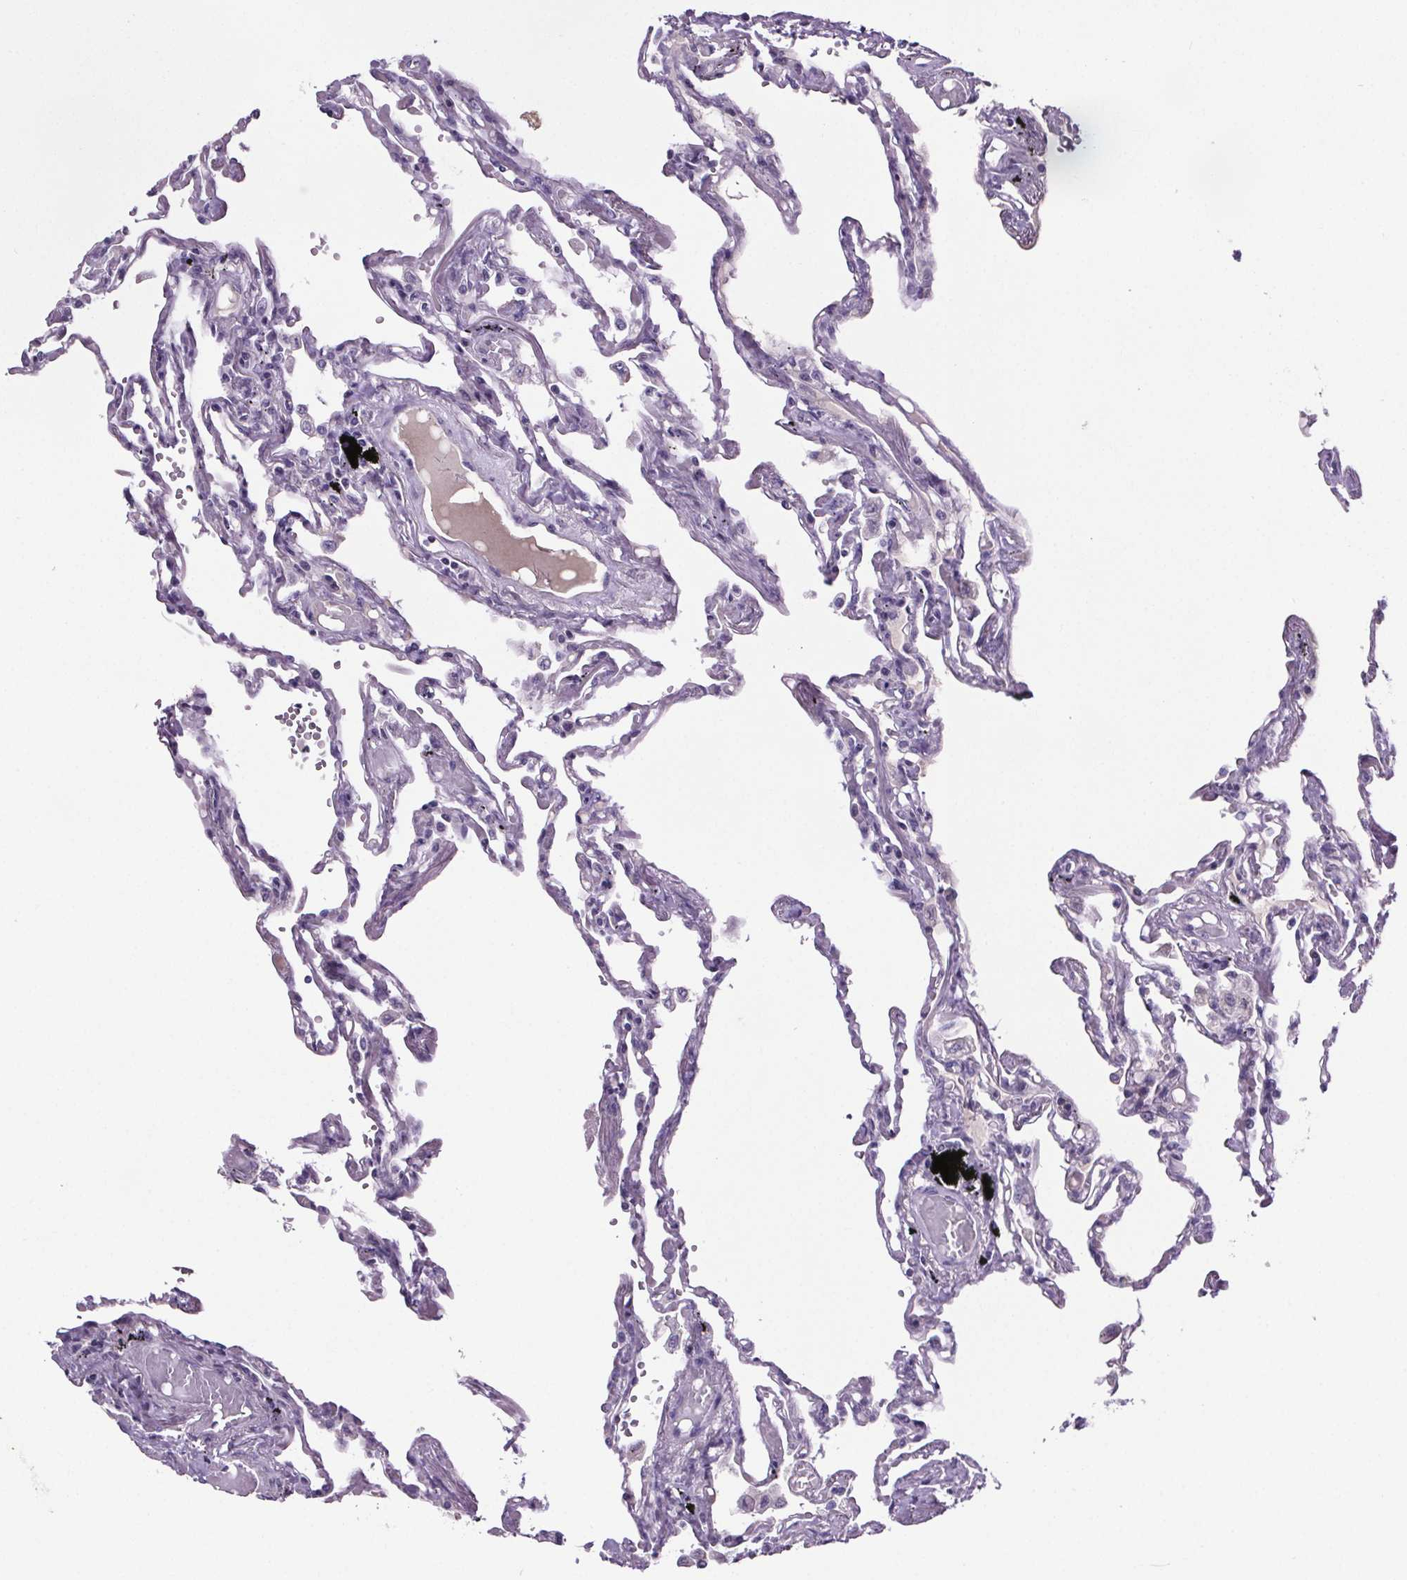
{"staining": {"intensity": "negative", "quantity": "none", "location": "none"}, "tissue": "lung", "cell_type": "Alveolar cells", "image_type": "normal", "snomed": [{"axis": "morphology", "description": "Normal tissue, NOS"}, {"axis": "morphology", "description": "Adenocarcinoma, NOS"}, {"axis": "topography", "description": "Cartilage tissue"}, {"axis": "topography", "description": "Lung"}], "caption": "A high-resolution photomicrograph shows IHC staining of unremarkable lung, which displays no significant positivity in alveolar cells.", "gene": "CUBN", "patient": {"sex": "female", "age": 67}}